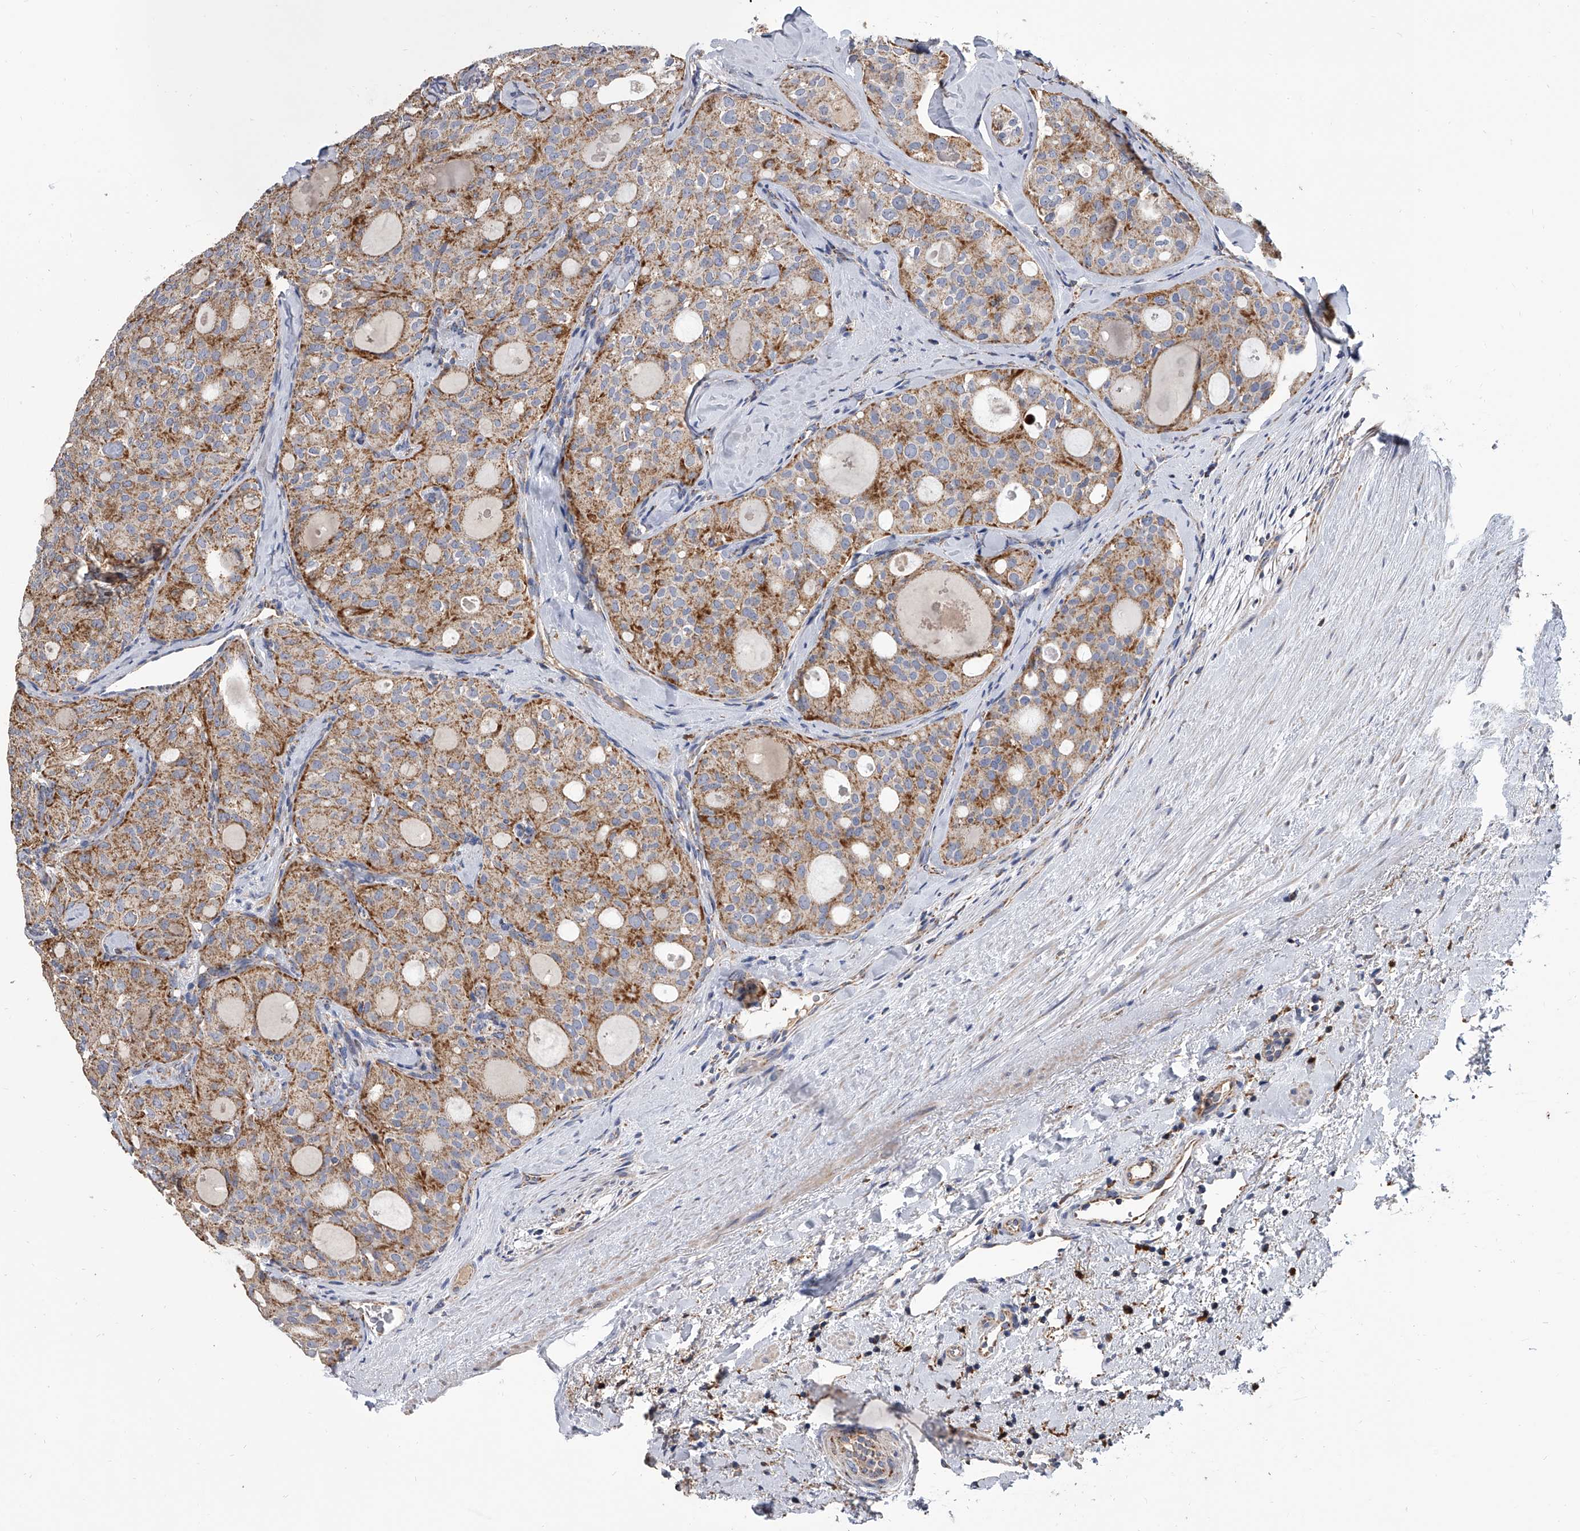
{"staining": {"intensity": "moderate", "quantity": ">75%", "location": "cytoplasmic/membranous"}, "tissue": "thyroid cancer", "cell_type": "Tumor cells", "image_type": "cancer", "snomed": [{"axis": "morphology", "description": "Follicular adenoma carcinoma, NOS"}, {"axis": "topography", "description": "Thyroid gland"}], "caption": "Thyroid cancer stained with a protein marker exhibits moderate staining in tumor cells.", "gene": "MRPL28", "patient": {"sex": "male", "age": 75}}